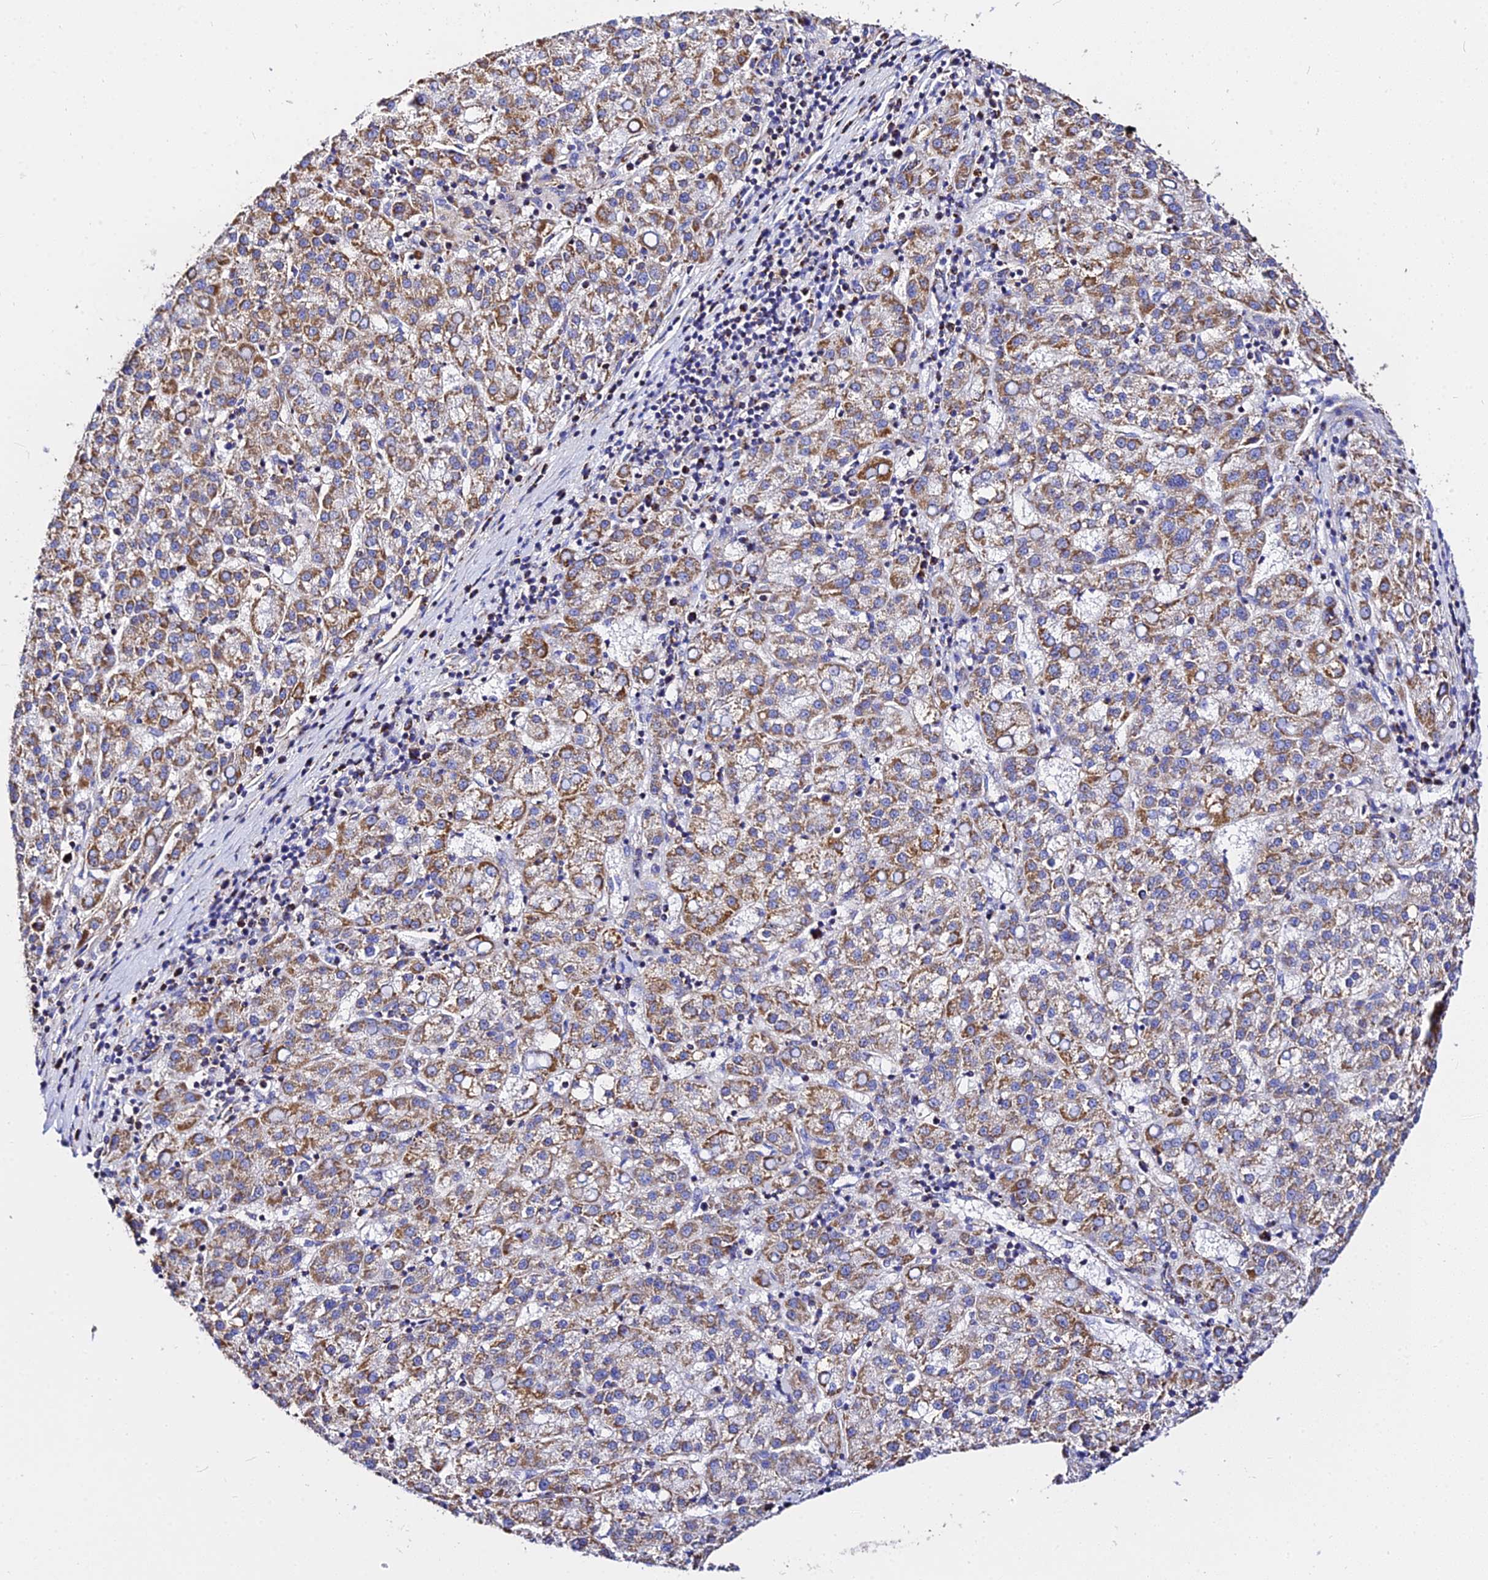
{"staining": {"intensity": "moderate", "quantity": ">75%", "location": "cytoplasmic/membranous"}, "tissue": "liver cancer", "cell_type": "Tumor cells", "image_type": "cancer", "snomed": [{"axis": "morphology", "description": "Carcinoma, Hepatocellular, NOS"}, {"axis": "topography", "description": "Liver"}], "caption": "Liver cancer stained with a protein marker reveals moderate staining in tumor cells.", "gene": "ZNF573", "patient": {"sex": "female", "age": 58}}